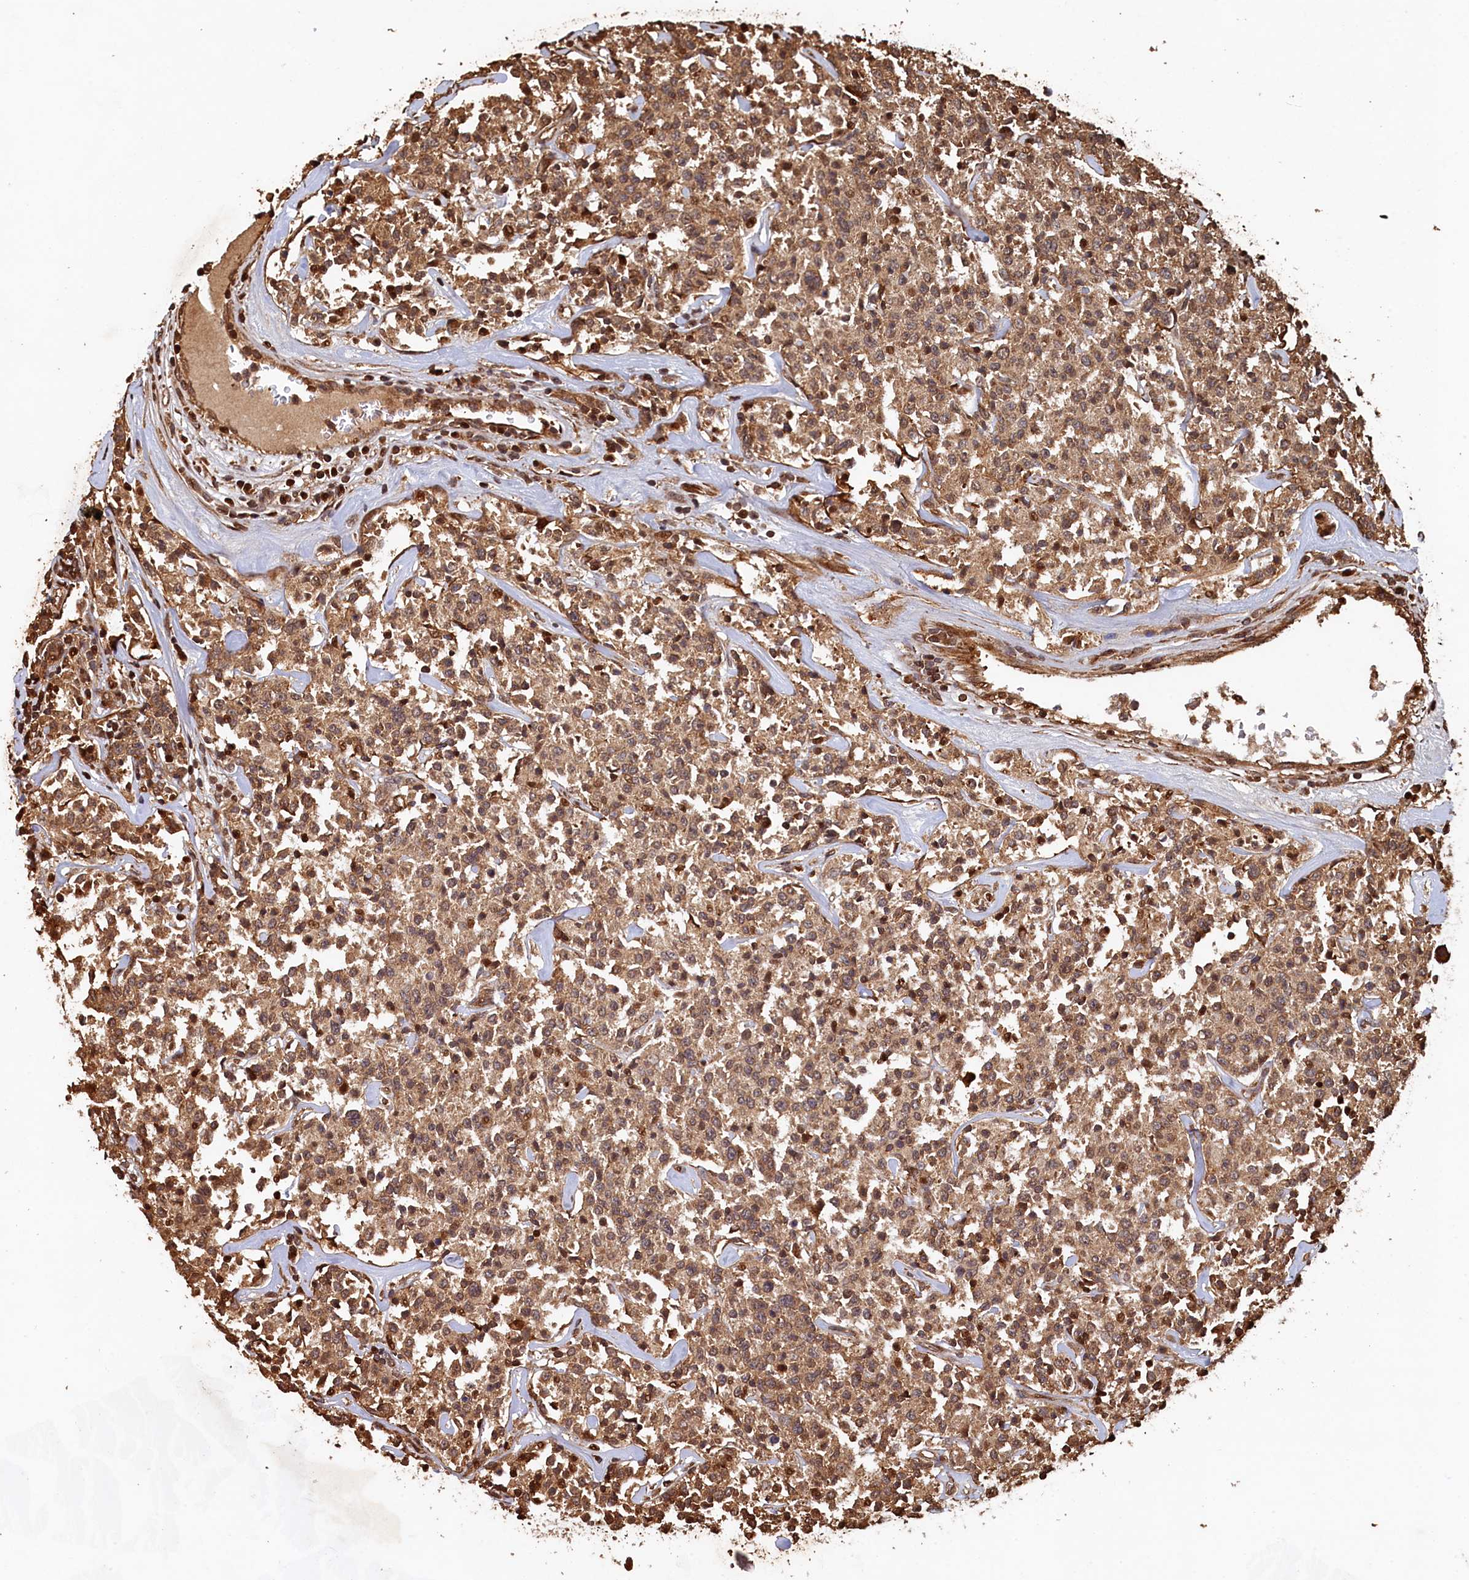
{"staining": {"intensity": "moderate", "quantity": ">75%", "location": "cytoplasmic/membranous"}, "tissue": "lymphoma", "cell_type": "Tumor cells", "image_type": "cancer", "snomed": [{"axis": "morphology", "description": "Malignant lymphoma, non-Hodgkin's type, Low grade"}, {"axis": "topography", "description": "Small intestine"}], "caption": "High-magnification brightfield microscopy of lymphoma stained with DAB (brown) and counterstained with hematoxylin (blue). tumor cells exhibit moderate cytoplasmic/membranous expression is identified in about>75% of cells. (DAB (3,3'-diaminobenzidine) = brown stain, brightfield microscopy at high magnification).", "gene": "PIGN", "patient": {"sex": "female", "age": 59}}